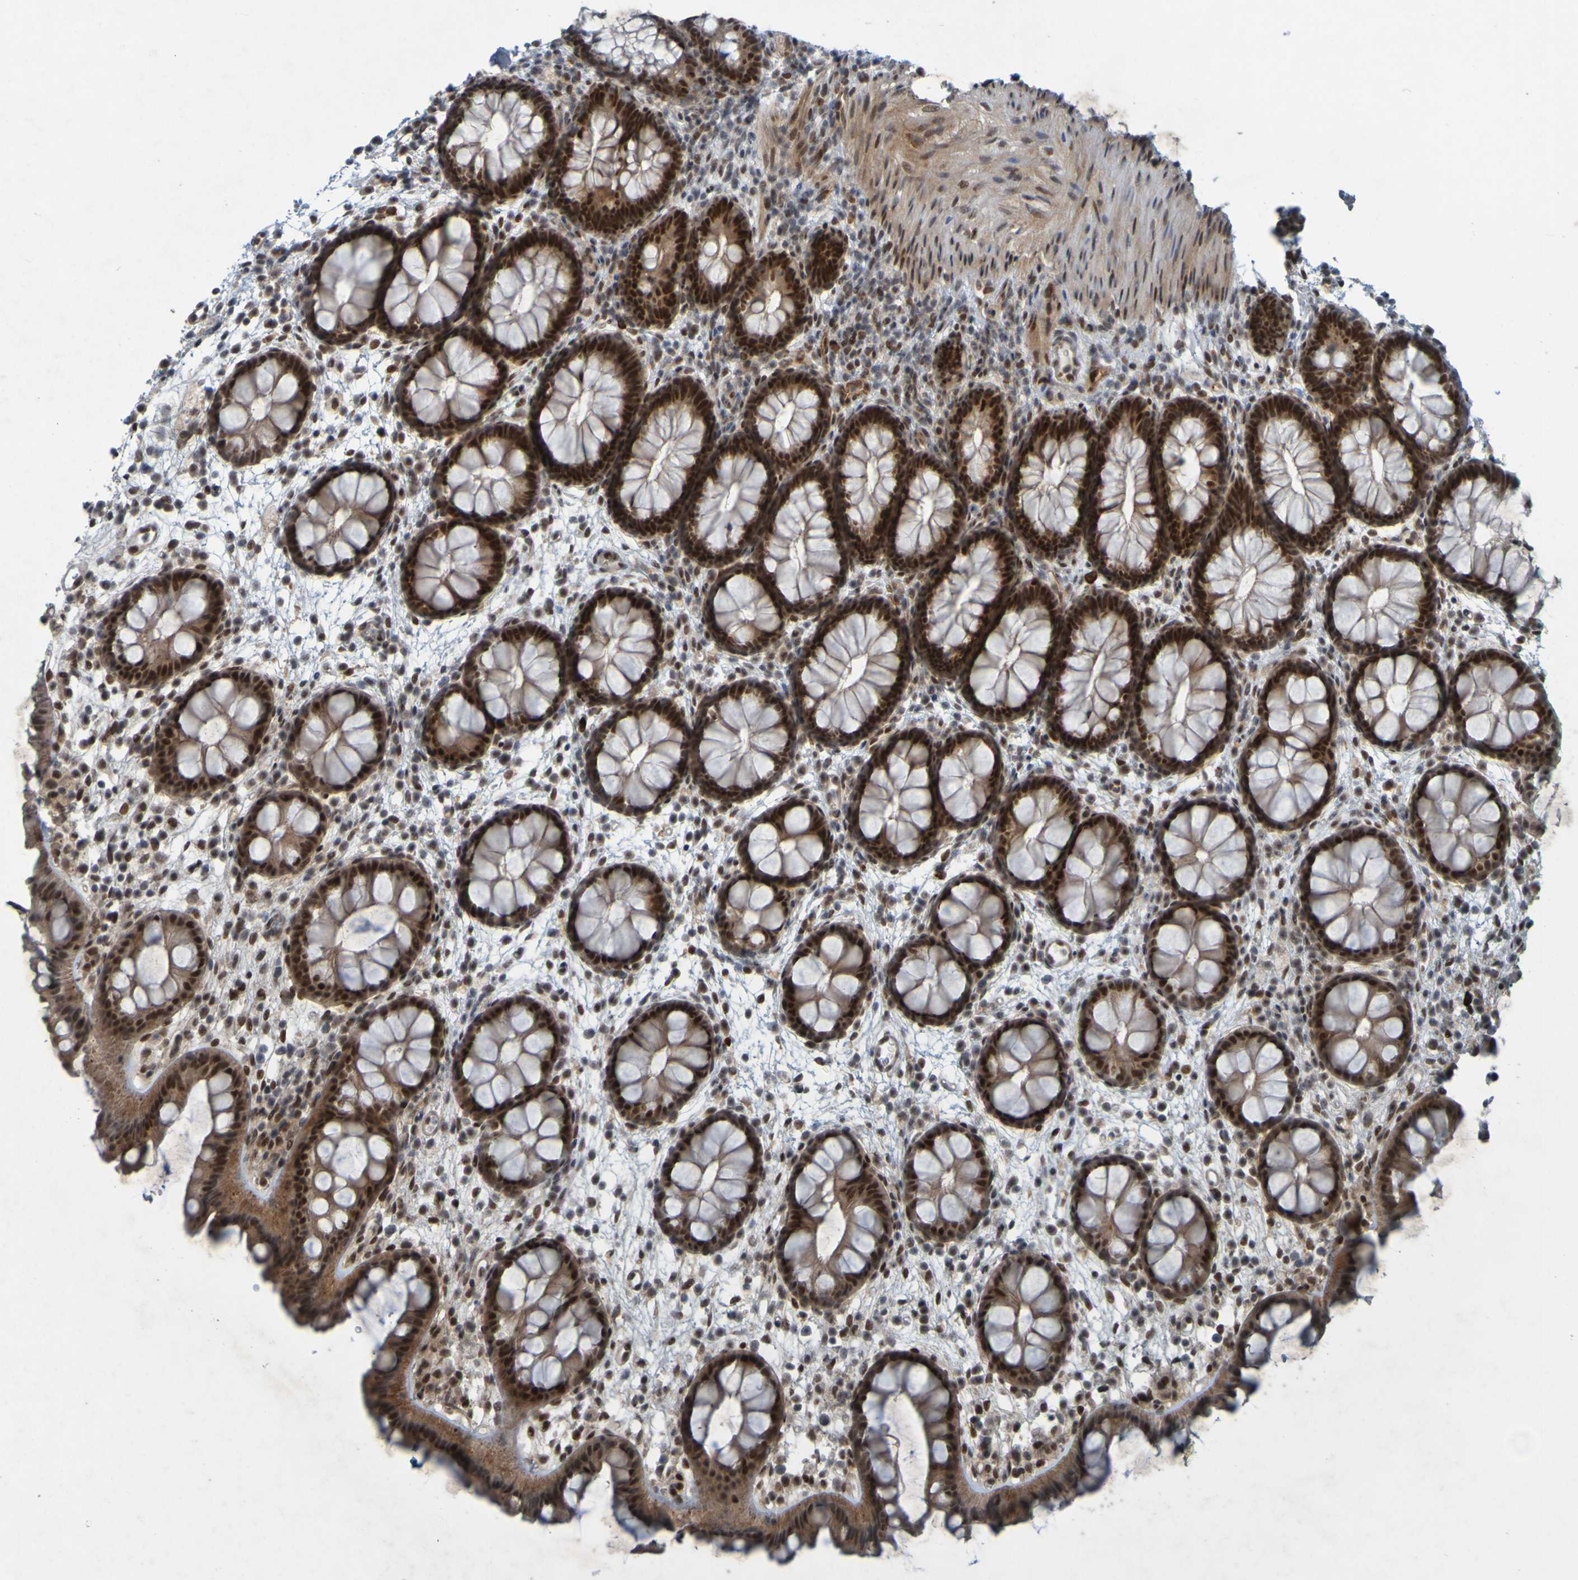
{"staining": {"intensity": "strong", "quantity": ">75%", "location": "cytoplasmic/membranous,nuclear"}, "tissue": "rectum", "cell_type": "Glandular cells", "image_type": "normal", "snomed": [{"axis": "morphology", "description": "Normal tissue, NOS"}, {"axis": "topography", "description": "Rectum"}], "caption": "IHC (DAB) staining of benign rectum shows strong cytoplasmic/membranous,nuclear protein expression in approximately >75% of glandular cells. (Stains: DAB (3,3'-diaminobenzidine) in brown, nuclei in blue, Microscopy: brightfield microscopy at high magnification).", "gene": "MCPH1", "patient": {"sex": "female", "age": 24}}